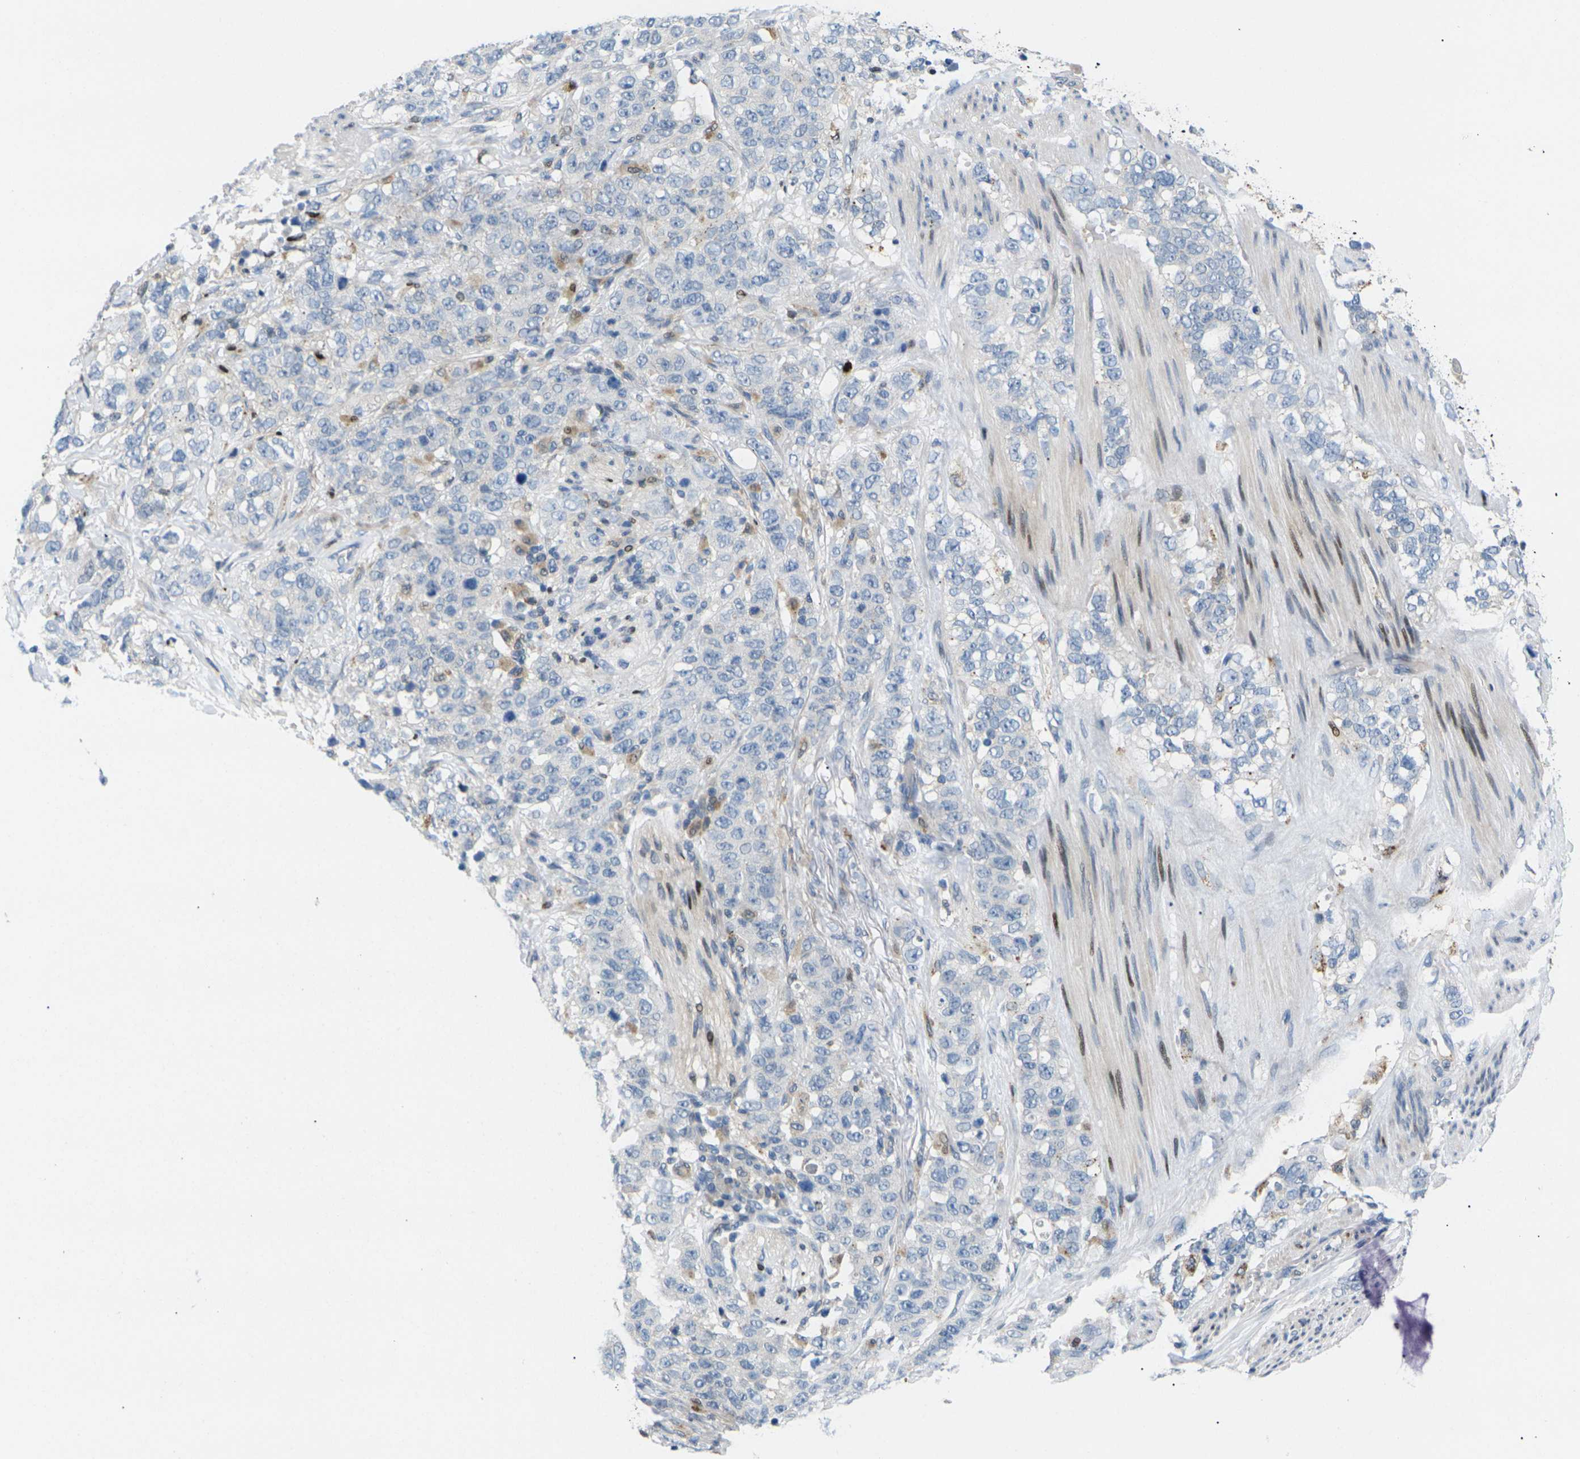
{"staining": {"intensity": "negative", "quantity": "none", "location": "none"}, "tissue": "stomach cancer", "cell_type": "Tumor cells", "image_type": "cancer", "snomed": [{"axis": "morphology", "description": "Adenocarcinoma, NOS"}, {"axis": "topography", "description": "Stomach"}], "caption": "The IHC micrograph has no significant positivity in tumor cells of adenocarcinoma (stomach) tissue.", "gene": "RPS6KA3", "patient": {"sex": "male", "age": 48}}